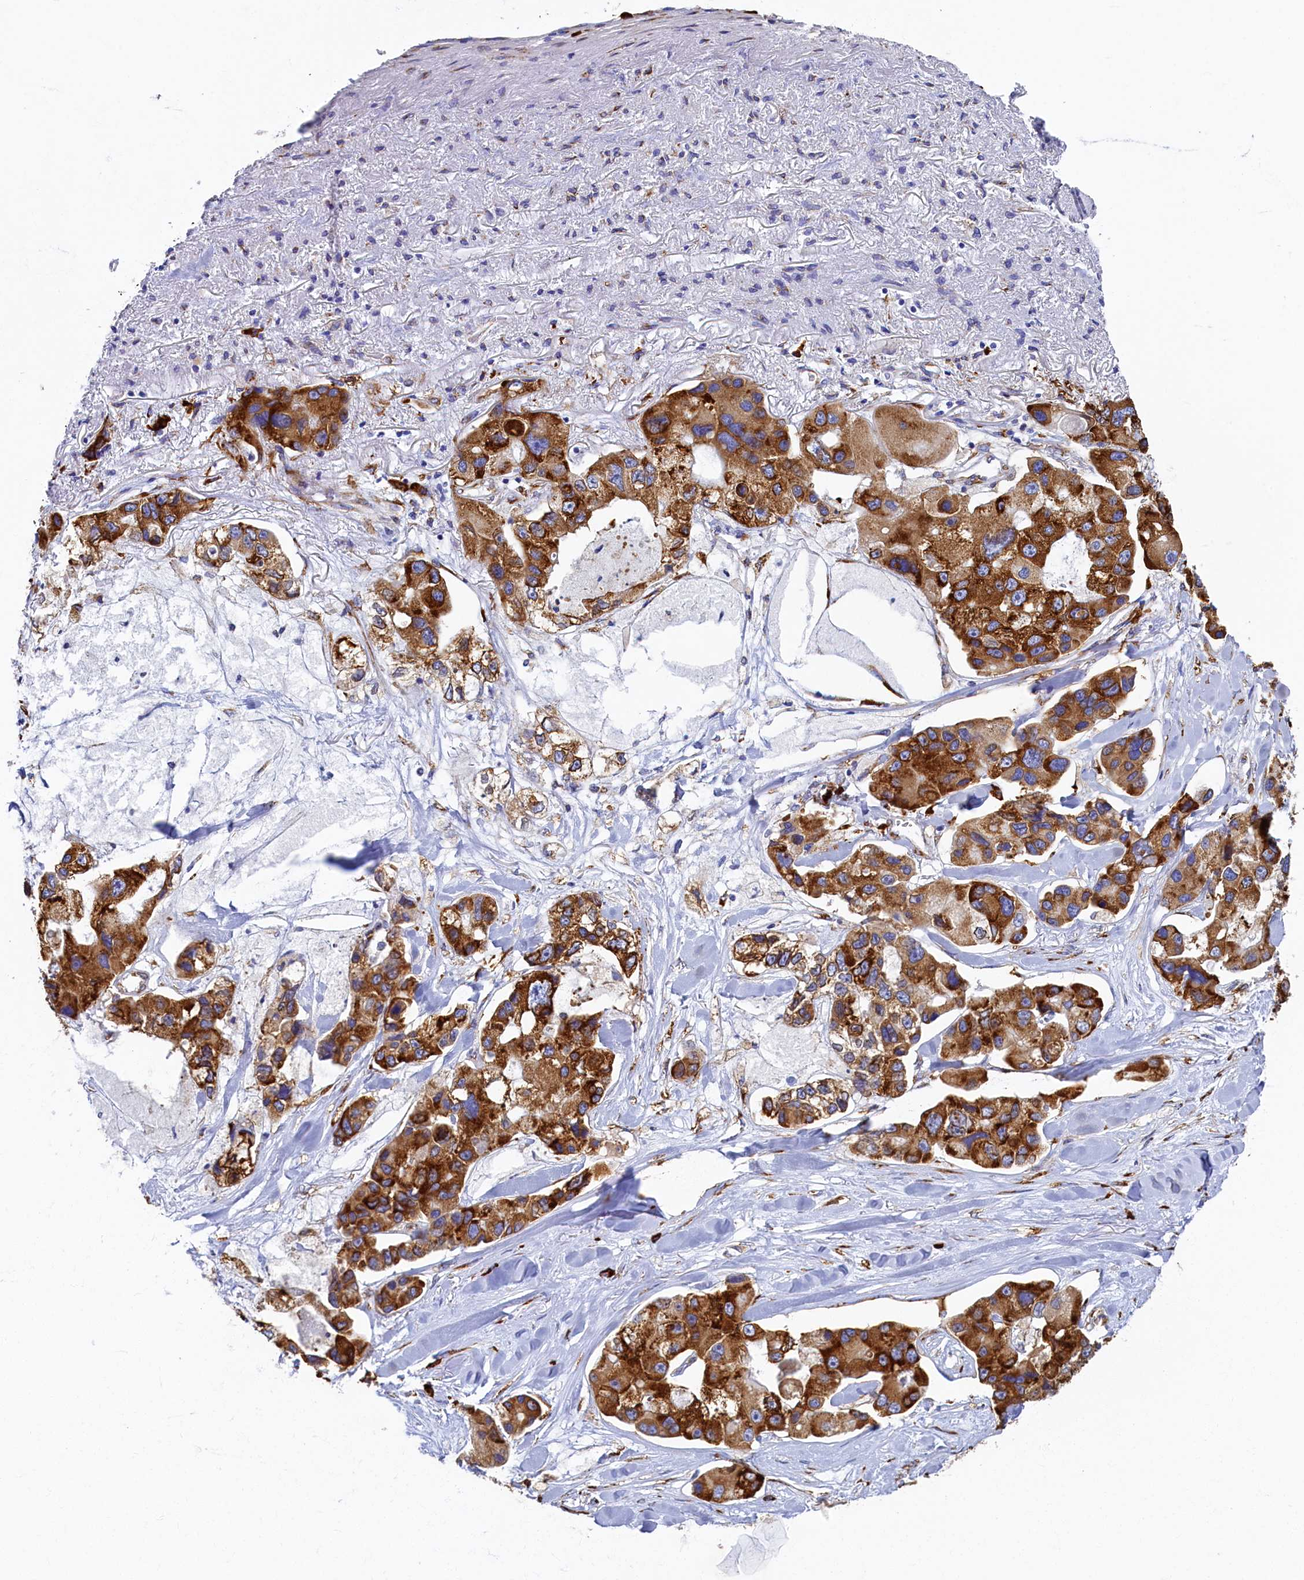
{"staining": {"intensity": "strong", "quantity": ">75%", "location": "cytoplasmic/membranous"}, "tissue": "lung cancer", "cell_type": "Tumor cells", "image_type": "cancer", "snomed": [{"axis": "morphology", "description": "Adenocarcinoma, NOS"}, {"axis": "topography", "description": "Lung"}], "caption": "The image demonstrates staining of lung cancer (adenocarcinoma), revealing strong cytoplasmic/membranous protein staining (brown color) within tumor cells. (DAB = brown stain, brightfield microscopy at high magnification).", "gene": "TMEM18", "patient": {"sex": "female", "age": 54}}